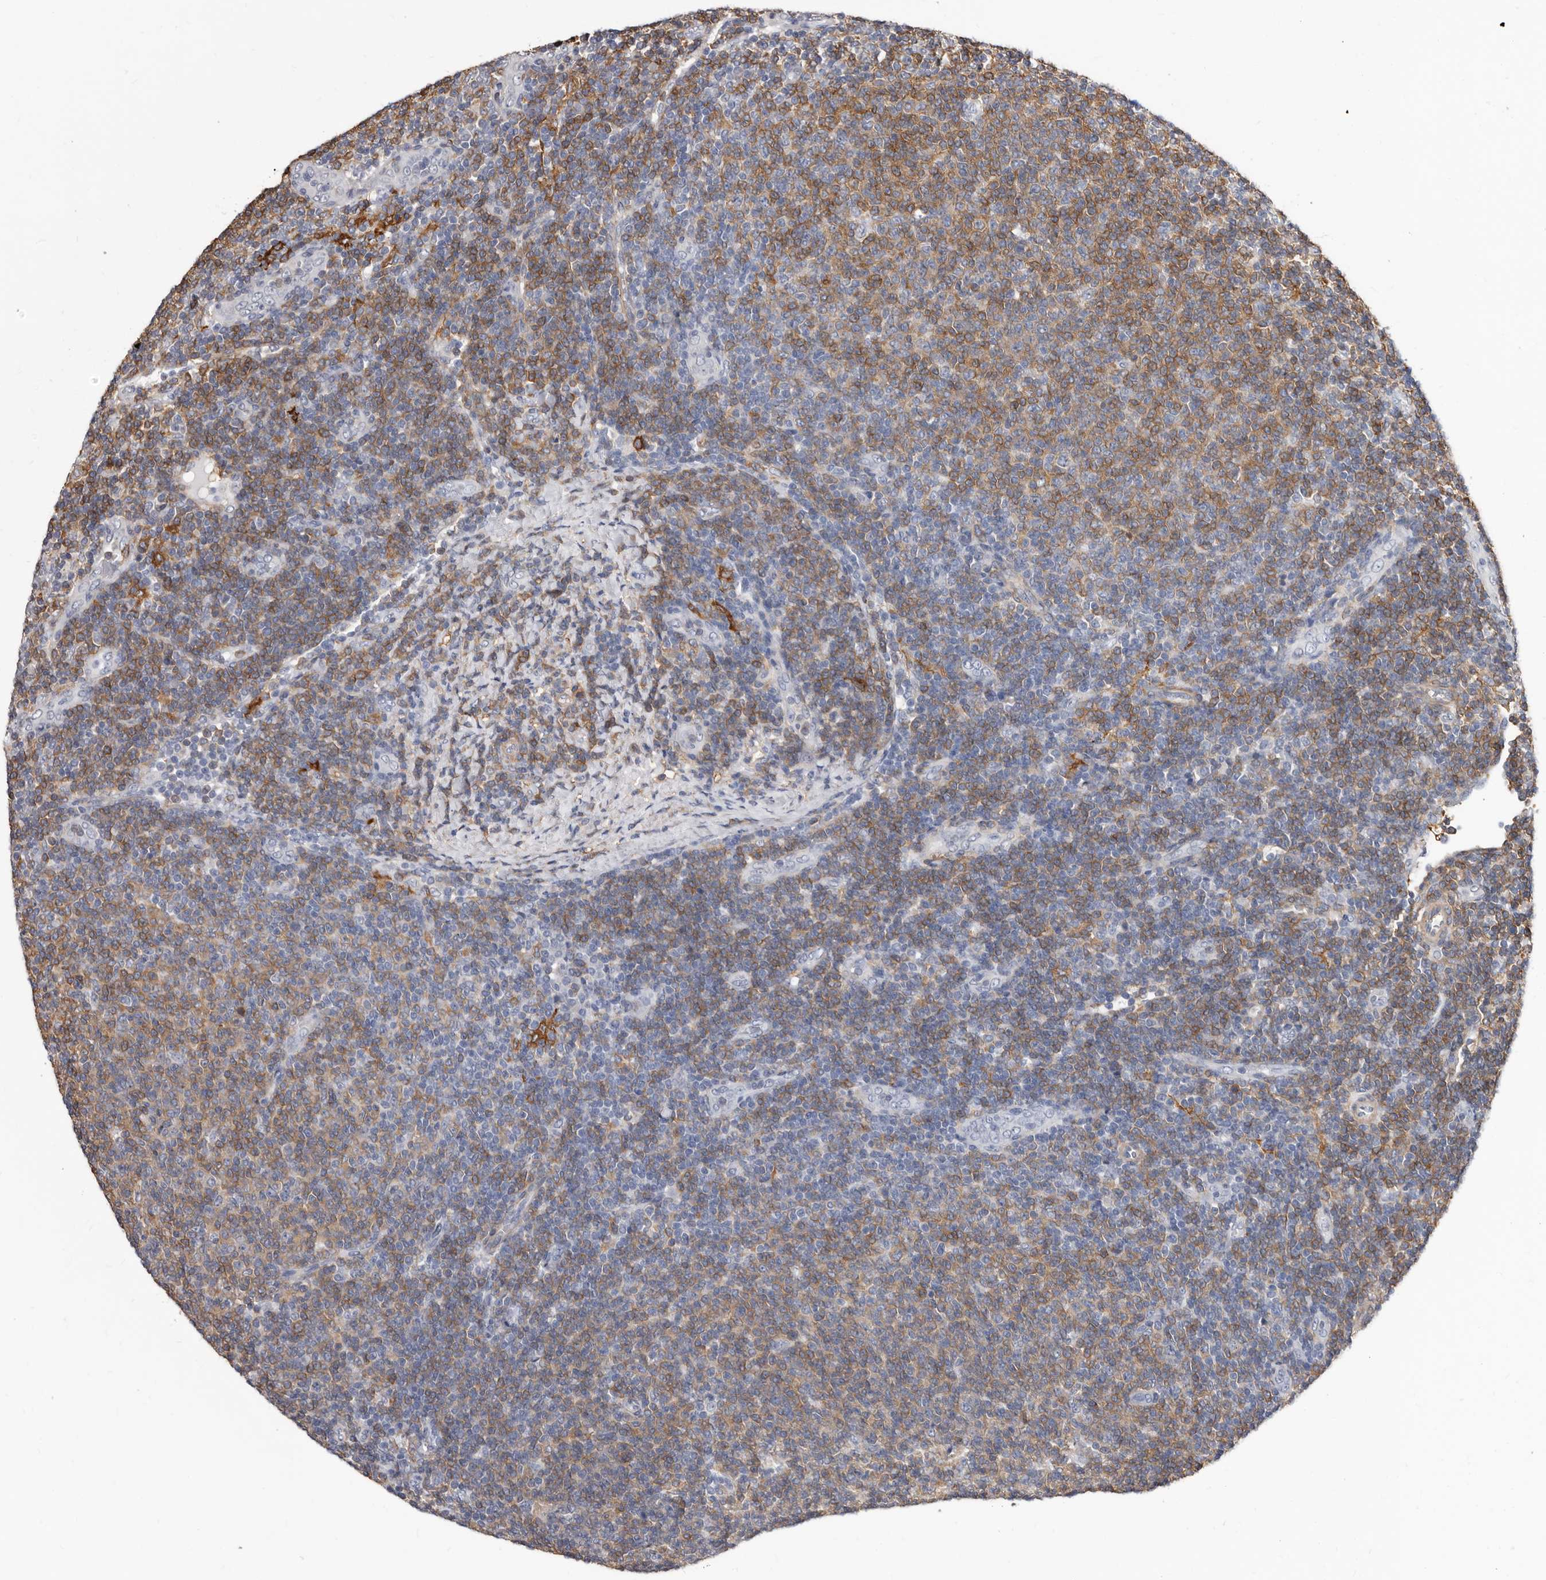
{"staining": {"intensity": "moderate", "quantity": "25%-75%", "location": "cytoplasmic/membranous"}, "tissue": "lymphoma", "cell_type": "Tumor cells", "image_type": "cancer", "snomed": [{"axis": "morphology", "description": "Malignant lymphoma, non-Hodgkin's type, Low grade"}, {"axis": "topography", "description": "Lymph node"}], "caption": "Immunohistochemistry staining of malignant lymphoma, non-Hodgkin's type (low-grade), which shows medium levels of moderate cytoplasmic/membranous expression in about 25%-75% of tumor cells indicating moderate cytoplasmic/membranous protein staining. The staining was performed using DAB (brown) for protein detection and nuclei were counterstained in hematoxylin (blue).", "gene": "NIBAN1", "patient": {"sex": "male", "age": 66}}